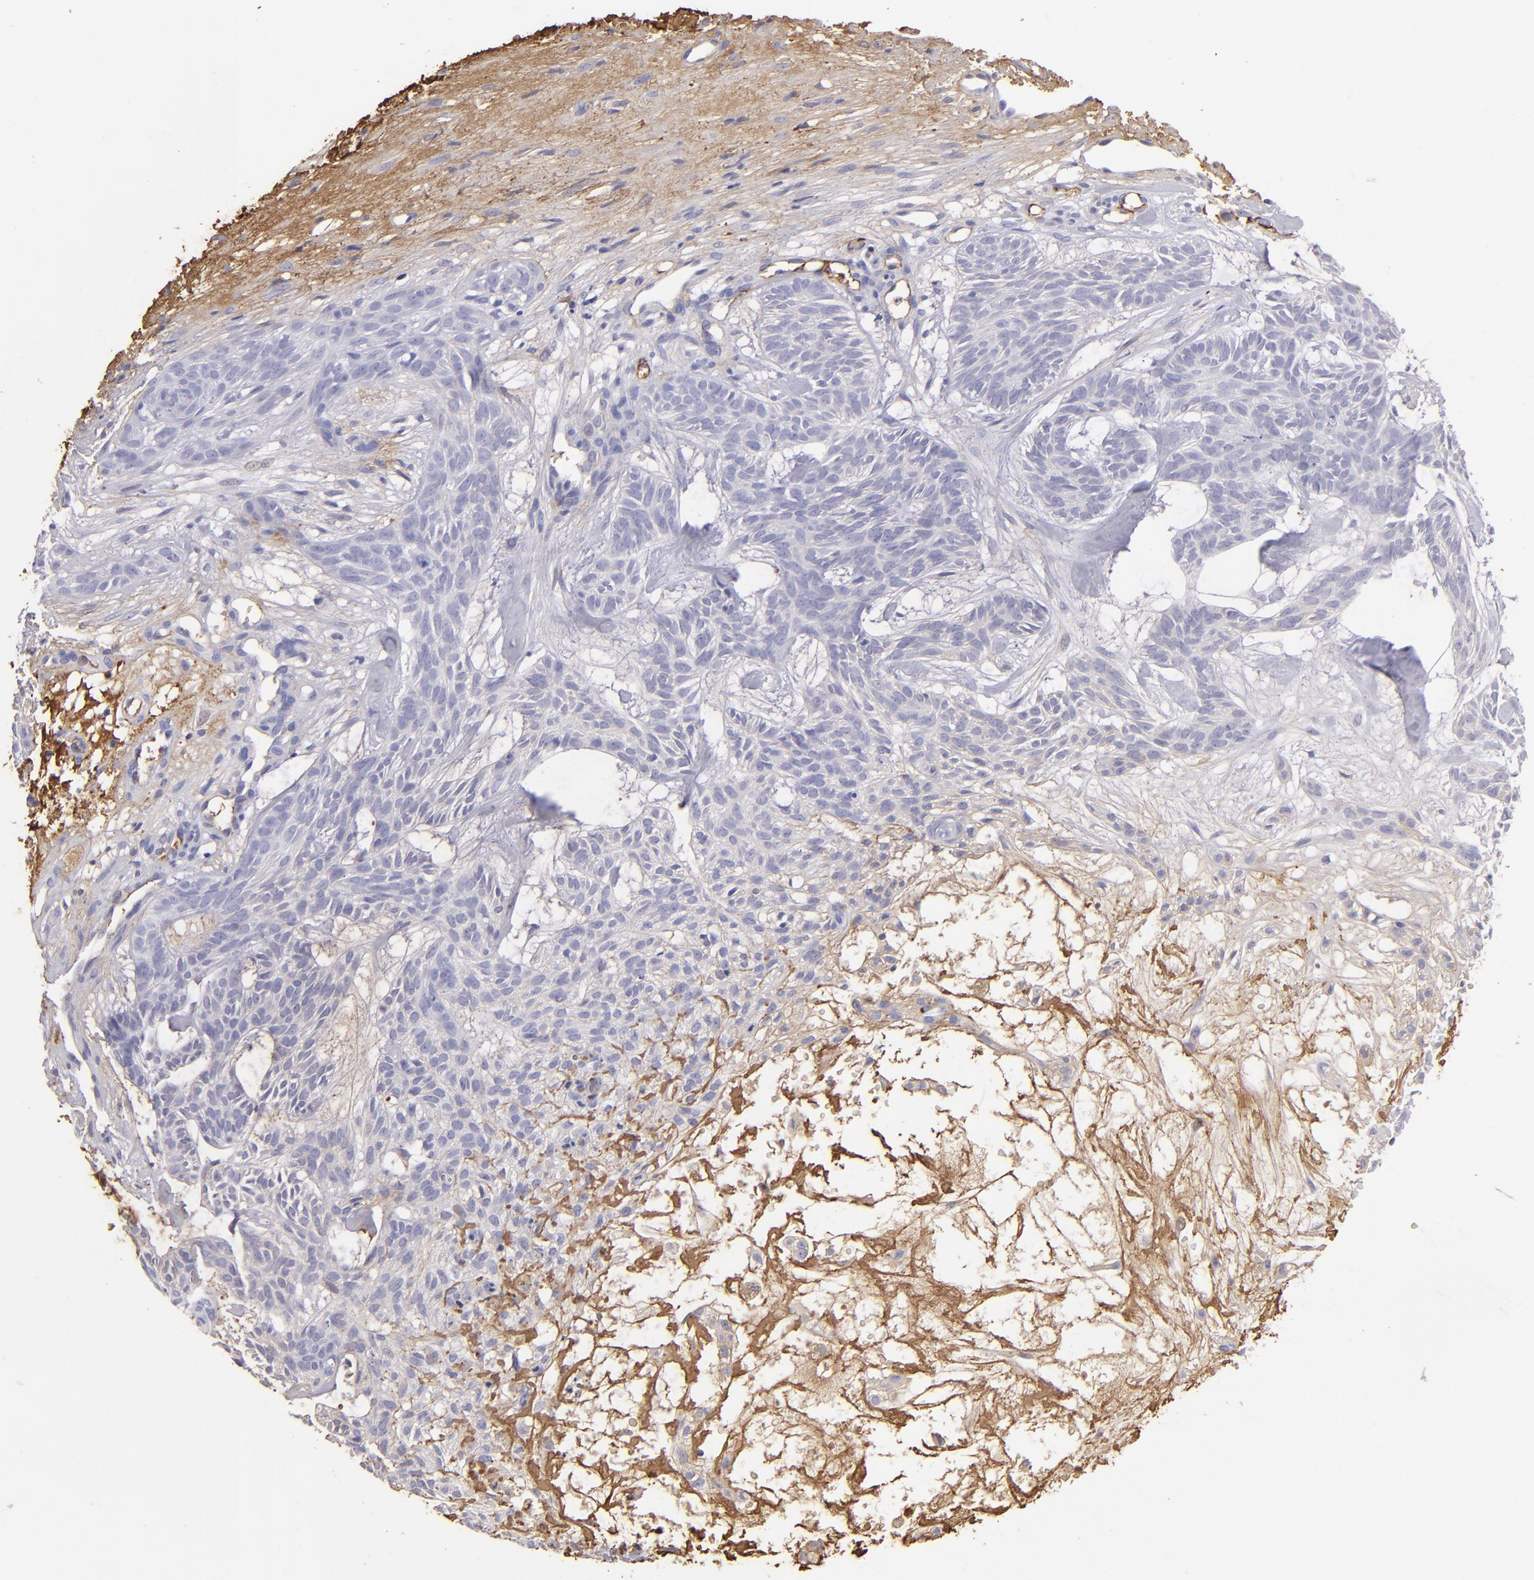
{"staining": {"intensity": "negative", "quantity": "none", "location": "none"}, "tissue": "skin cancer", "cell_type": "Tumor cells", "image_type": "cancer", "snomed": [{"axis": "morphology", "description": "Basal cell carcinoma"}, {"axis": "topography", "description": "Skin"}], "caption": "An immunohistochemistry micrograph of skin basal cell carcinoma is shown. There is no staining in tumor cells of skin basal cell carcinoma. Nuclei are stained in blue.", "gene": "FGB", "patient": {"sex": "male", "age": 75}}